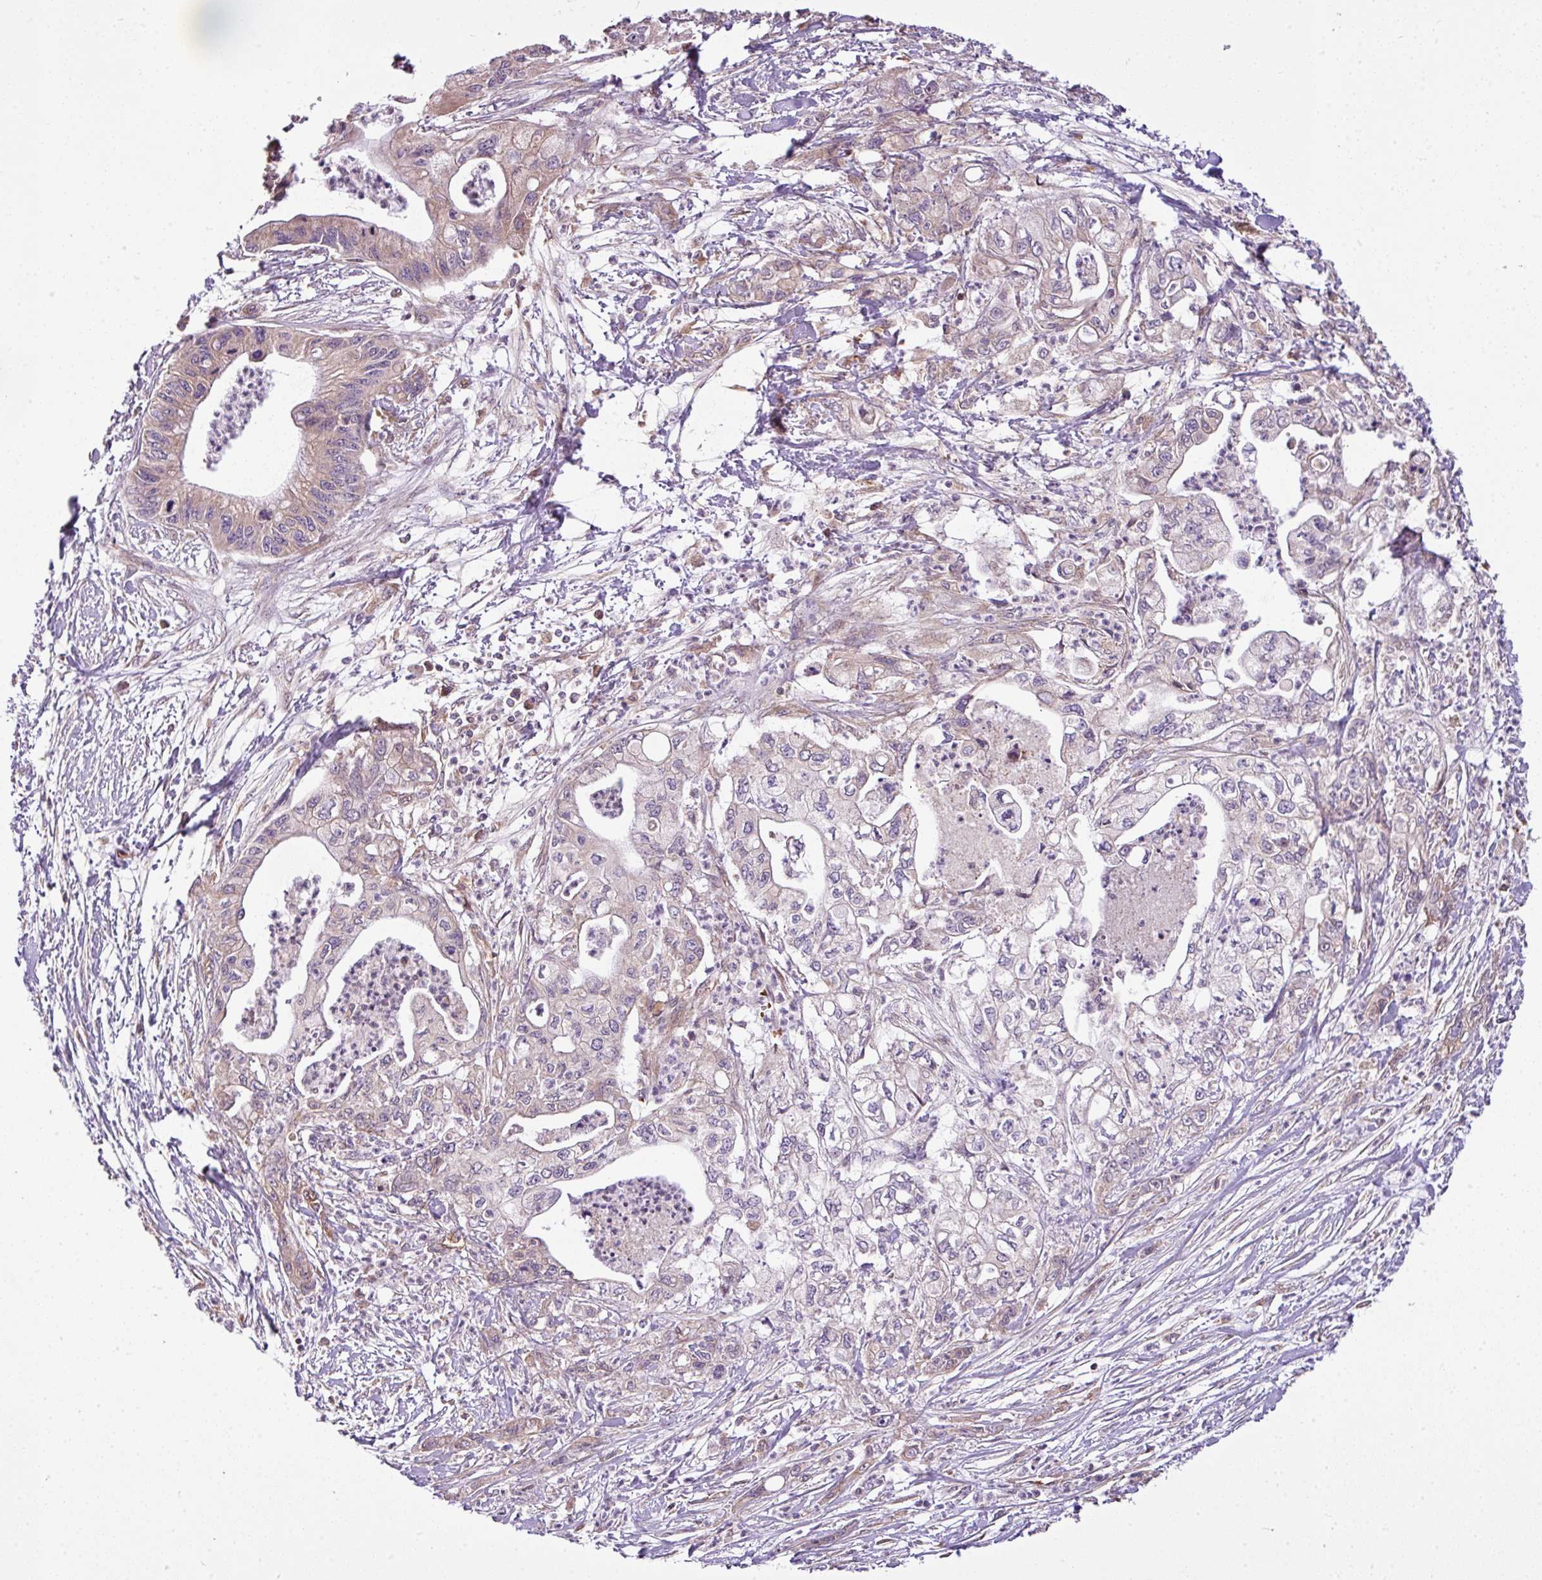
{"staining": {"intensity": "weak", "quantity": "25%-75%", "location": "cytoplasmic/membranous"}, "tissue": "pancreatic cancer", "cell_type": "Tumor cells", "image_type": "cancer", "snomed": [{"axis": "morphology", "description": "Adenocarcinoma, NOS"}, {"axis": "topography", "description": "Pancreas"}], "caption": "This histopathology image demonstrates immunohistochemistry staining of human pancreatic adenocarcinoma, with low weak cytoplasmic/membranous staining in about 25%-75% of tumor cells.", "gene": "COX18", "patient": {"sex": "male", "age": 61}}